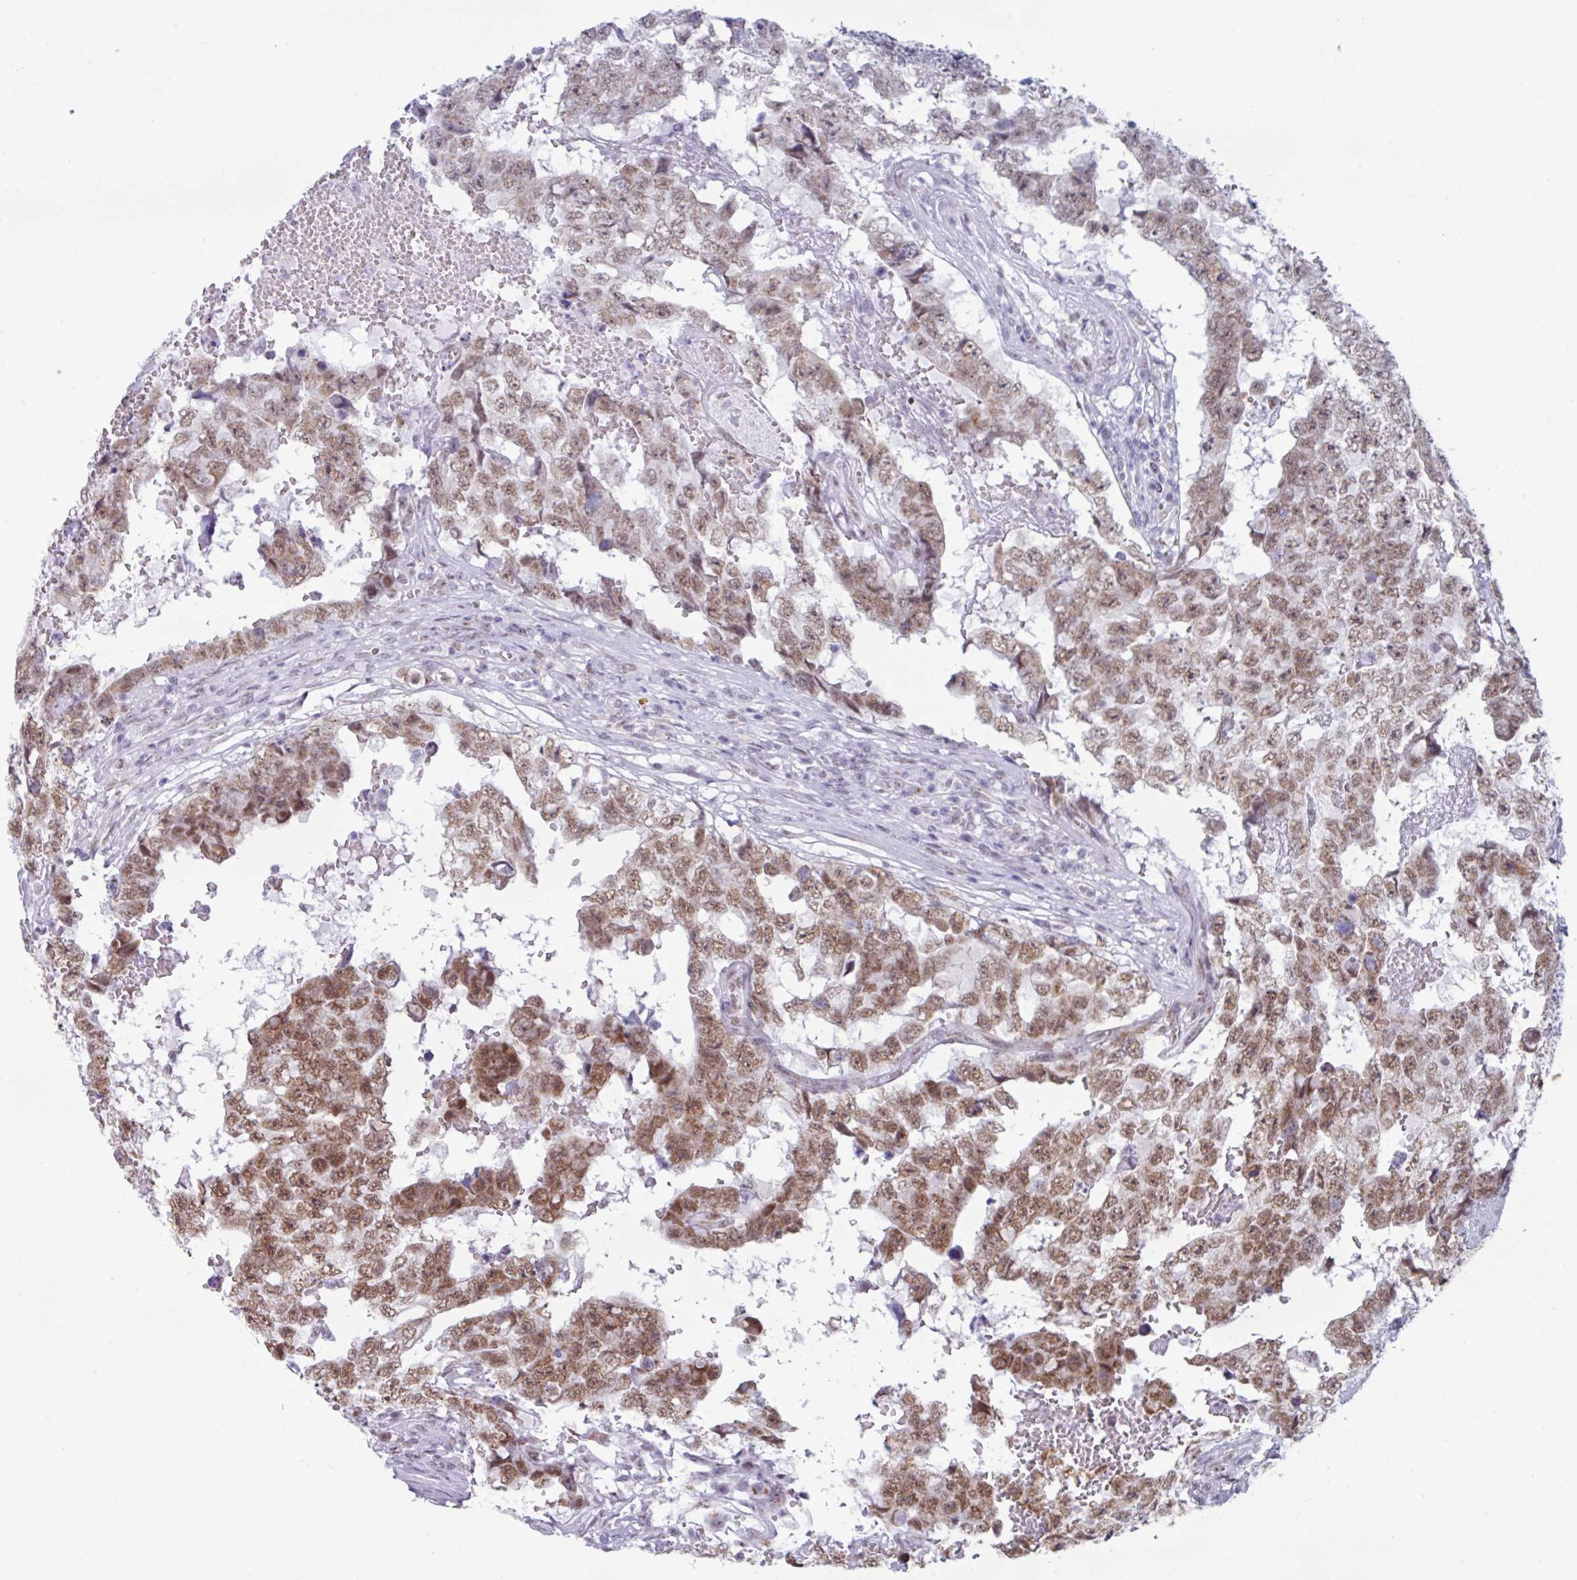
{"staining": {"intensity": "moderate", "quantity": ">75%", "location": "nuclear"}, "tissue": "testis cancer", "cell_type": "Tumor cells", "image_type": "cancer", "snomed": [{"axis": "morphology", "description": "Carcinoma, Embryonal, NOS"}, {"axis": "topography", "description": "Testis"}], "caption": "This is an image of immunohistochemistry staining of testis embryonal carcinoma, which shows moderate staining in the nuclear of tumor cells.", "gene": "PUF60", "patient": {"sex": "male", "age": 25}}